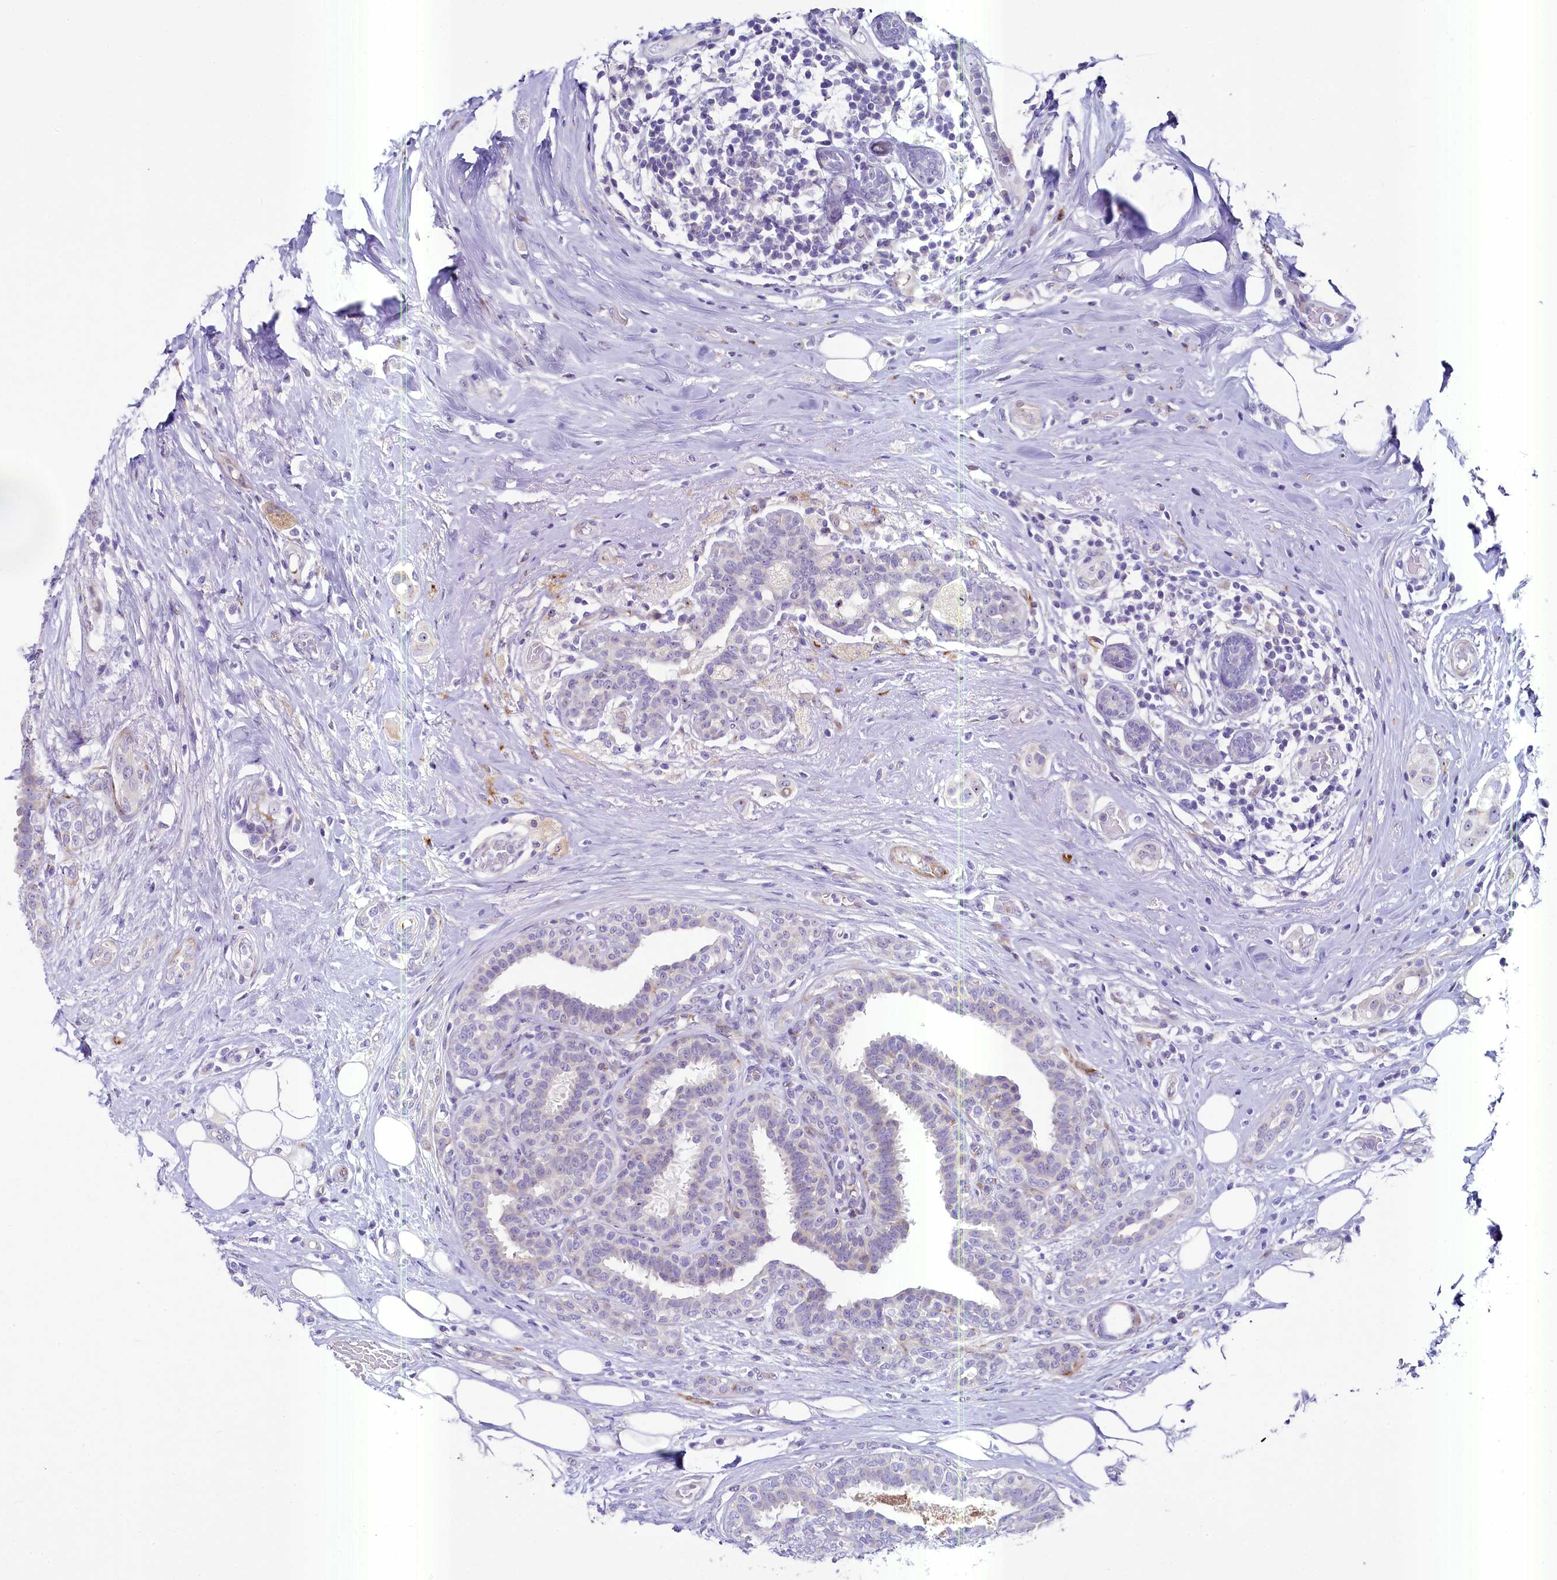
{"staining": {"intensity": "negative", "quantity": "none", "location": "none"}, "tissue": "breast cancer", "cell_type": "Tumor cells", "image_type": "cancer", "snomed": [{"axis": "morphology", "description": "Lobular carcinoma"}, {"axis": "topography", "description": "Breast"}], "caption": "This image is of lobular carcinoma (breast) stained with immunohistochemistry to label a protein in brown with the nuclei are counter-stained blue. There is no expression in tumor cells. (DAB (3,3'-diaminobenzidine) immunohistochemistry (IHC) visualized using brightfield microscopy, high magnification).", "gene": "SH3TC2", "patient": {"sex": "female", "age": 51}}